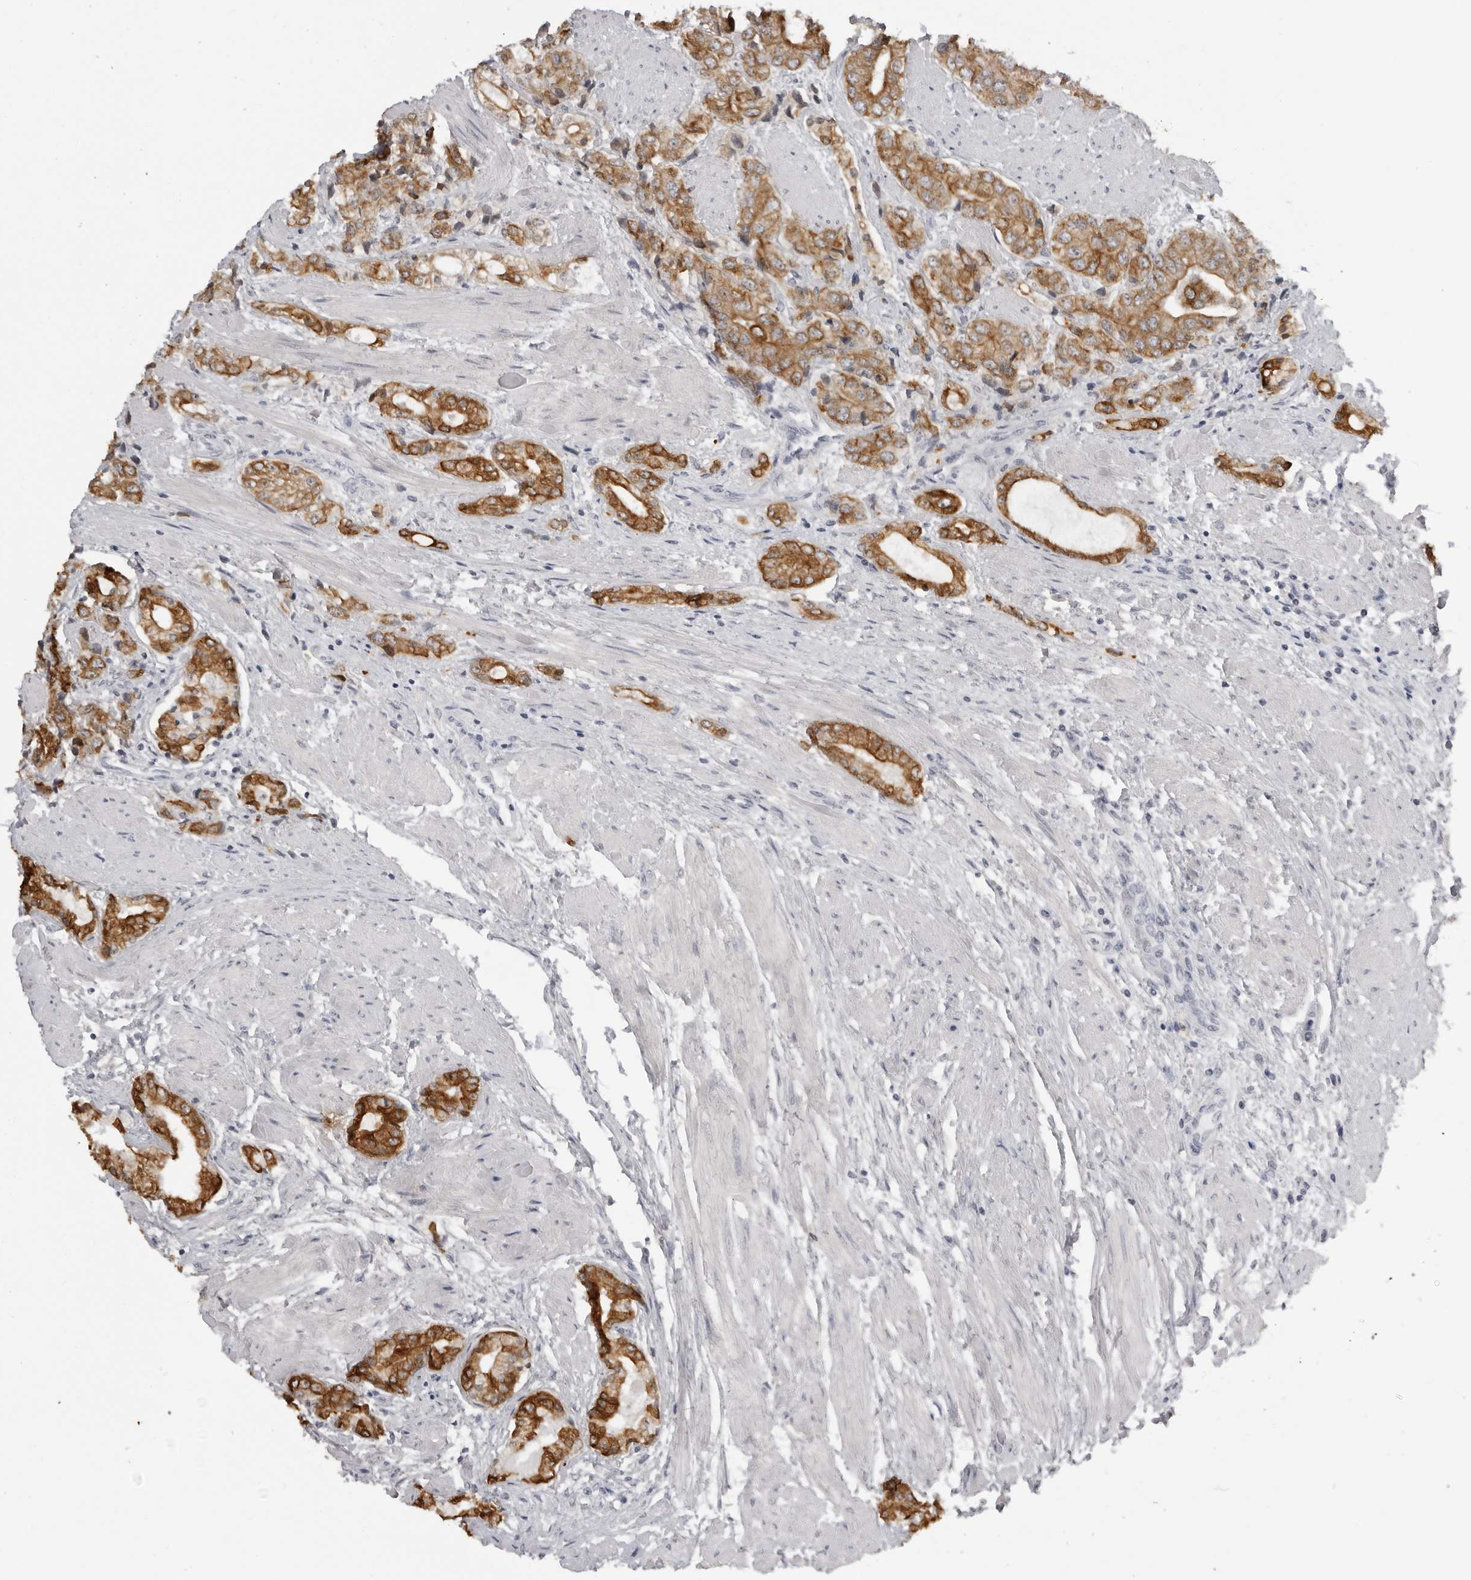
{"staining": {"intensity": "moderate", "quantity": ">75%", "location": "cytoplasmic/membranous"}, "tissue": "prostate cancer", "cell_type": "Tumor cells", "image_type": "cancer", "snomed": [{"axis": "morphology", "description": "Adenocarcinoma, High grade"}, {"axis": "topography", "description": "Prostate"}], "caption": "The immunohistochemical stain shows moderate cytoplasmic/membranous staining in tumor cells of prostate cancer (adenocarcinoma (high-grade)) tissue. (IHC, brightfield microscopy, high magnification).", "gene": "SERPINF2", "patient": {"sex": "male", "age": 50}}